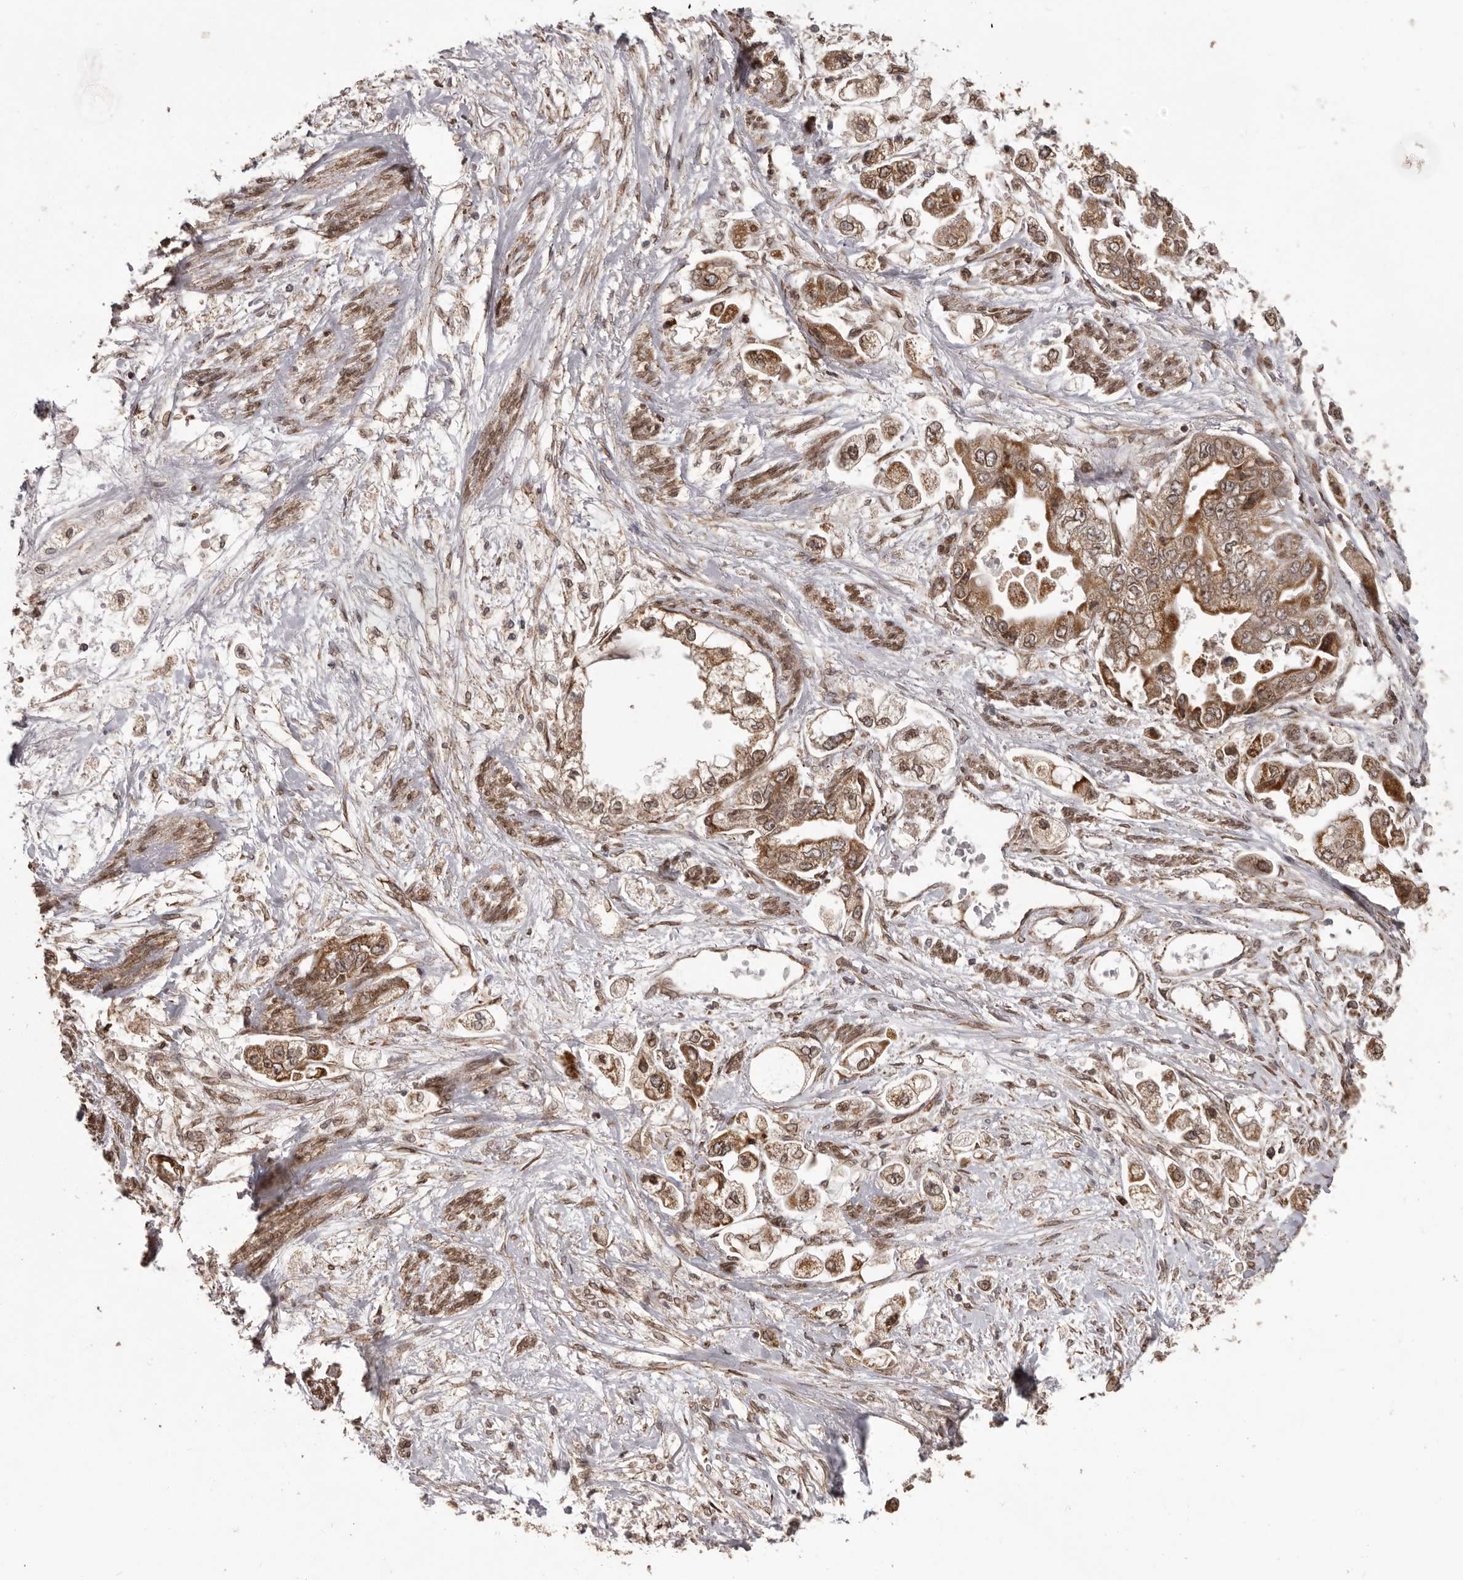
{"staining": {"intensity": "strong", "quantity": ">75%", "location": "cytoplasmic/membranous"}, "tissue": "stomach cancer", "cell_type": "Tumor cells", "image_type": "cancer", "snomed": [{"axis": "morphology", "description": "Adenocarcinoma, NOS"}, {"axis": "topography", "description": "Stomach"}], "caption": "Protein expression analysis of human stomach cancer (adenocarcinoma) reveals strong cytoplasmic/membranous positivity in about >75% of tumor cells. (brown staining indicates protein expression, while blue staining denotes nuclei).", "gene": "CHRM2", "patient": {"sex": "male", "age": 62}}